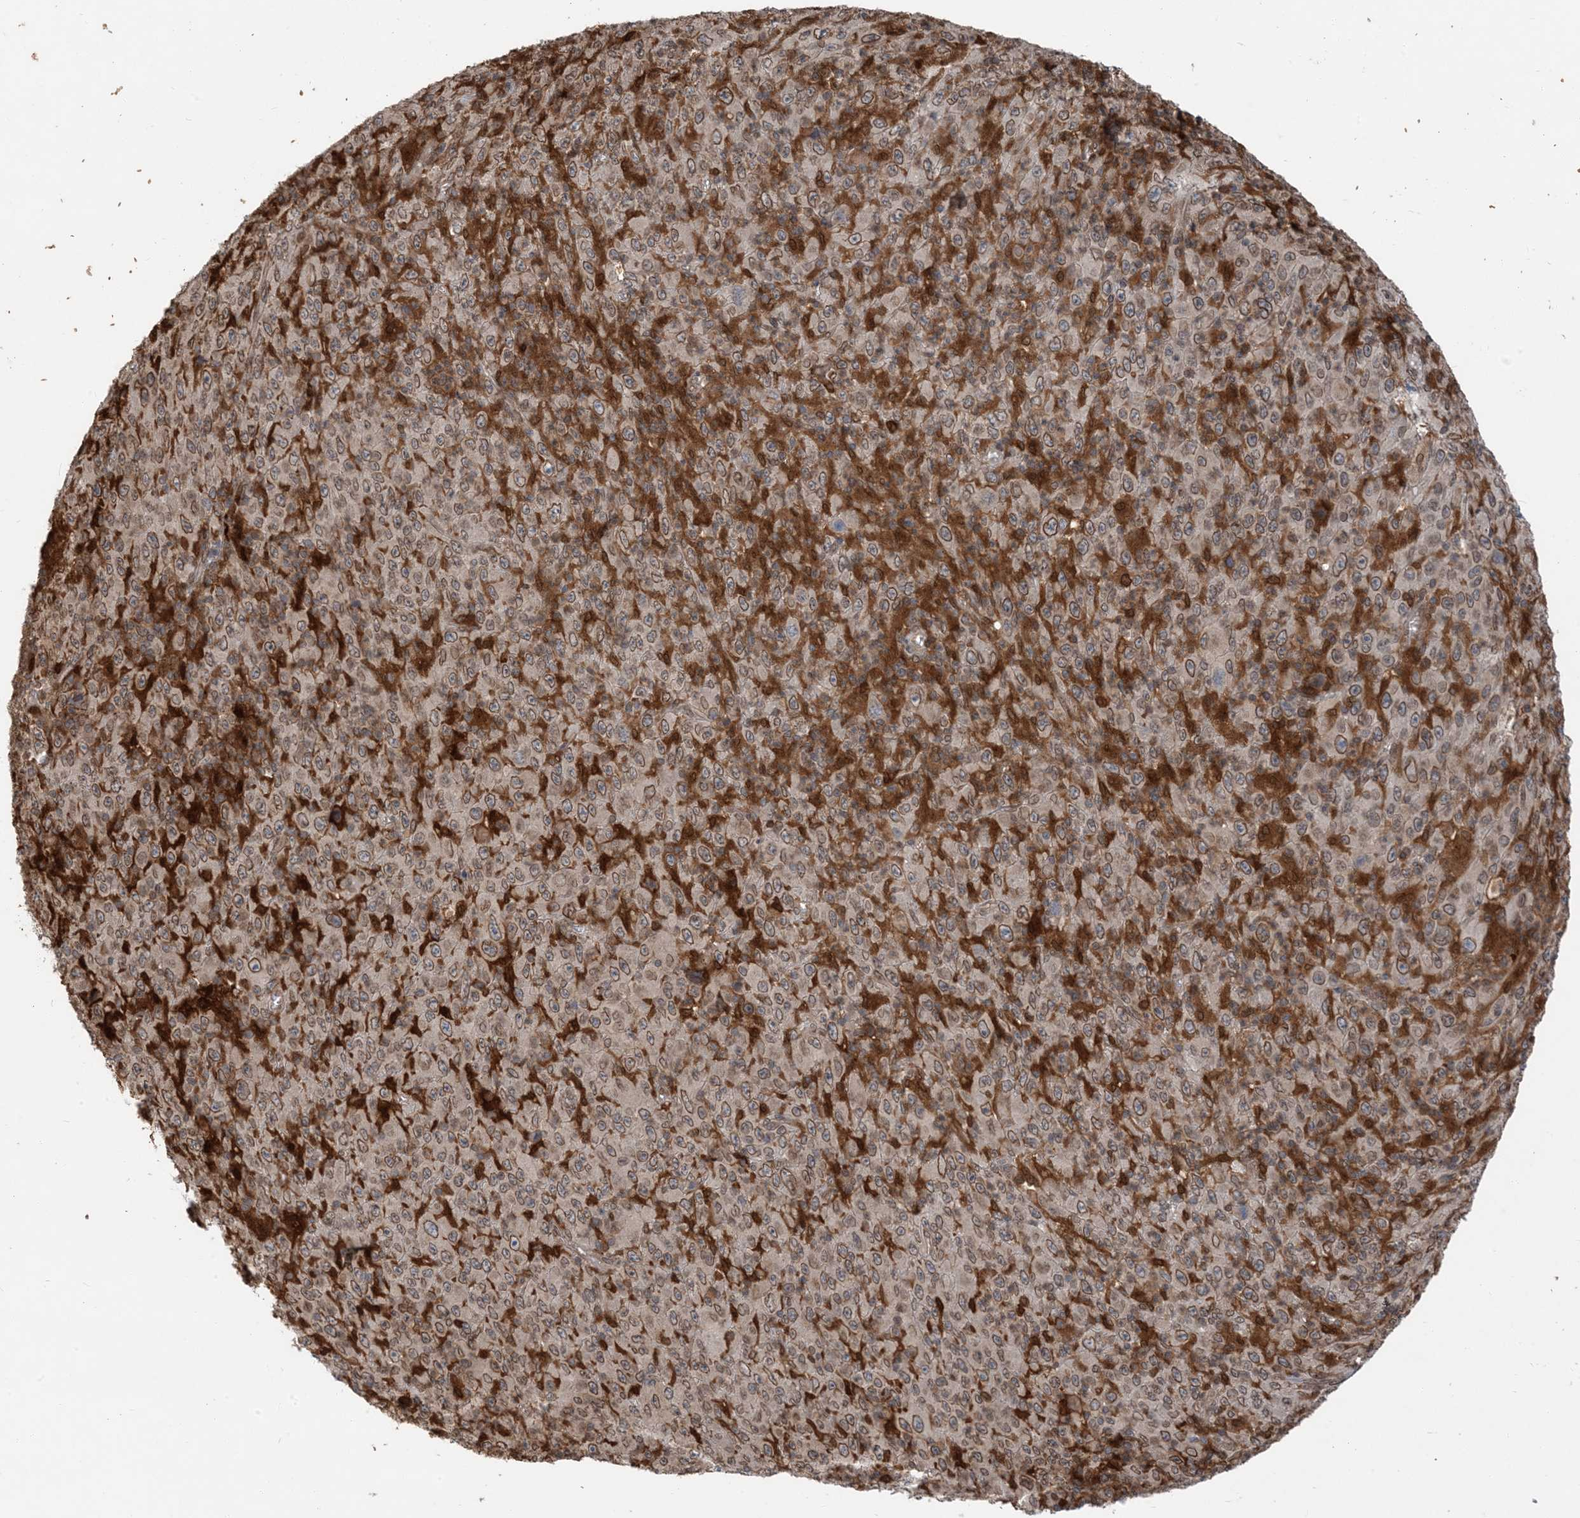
{"staining": {"intensity": "moderate", "quantity": ">75%", "location": "cytoplasmic/membranous,nuclear"}, "tissue": "melanoma", "cell_type": "Tumor cells", "image_type": "cancer", "snomed": [{"axis": "morphology", "description": "Malignant melanoma, Metastatic site"}, {"axis": "topography", "description": "Skin"}], "caption": "Malignant melanoma (metastatic site) stained for a protein (brown) demonstrates moderate cytoplasmic/membranous and nuclear positive staining in approximately >75% of tumor cells.", "gene": "NAGK", "patient": {"sex": "female", "age": 56}}